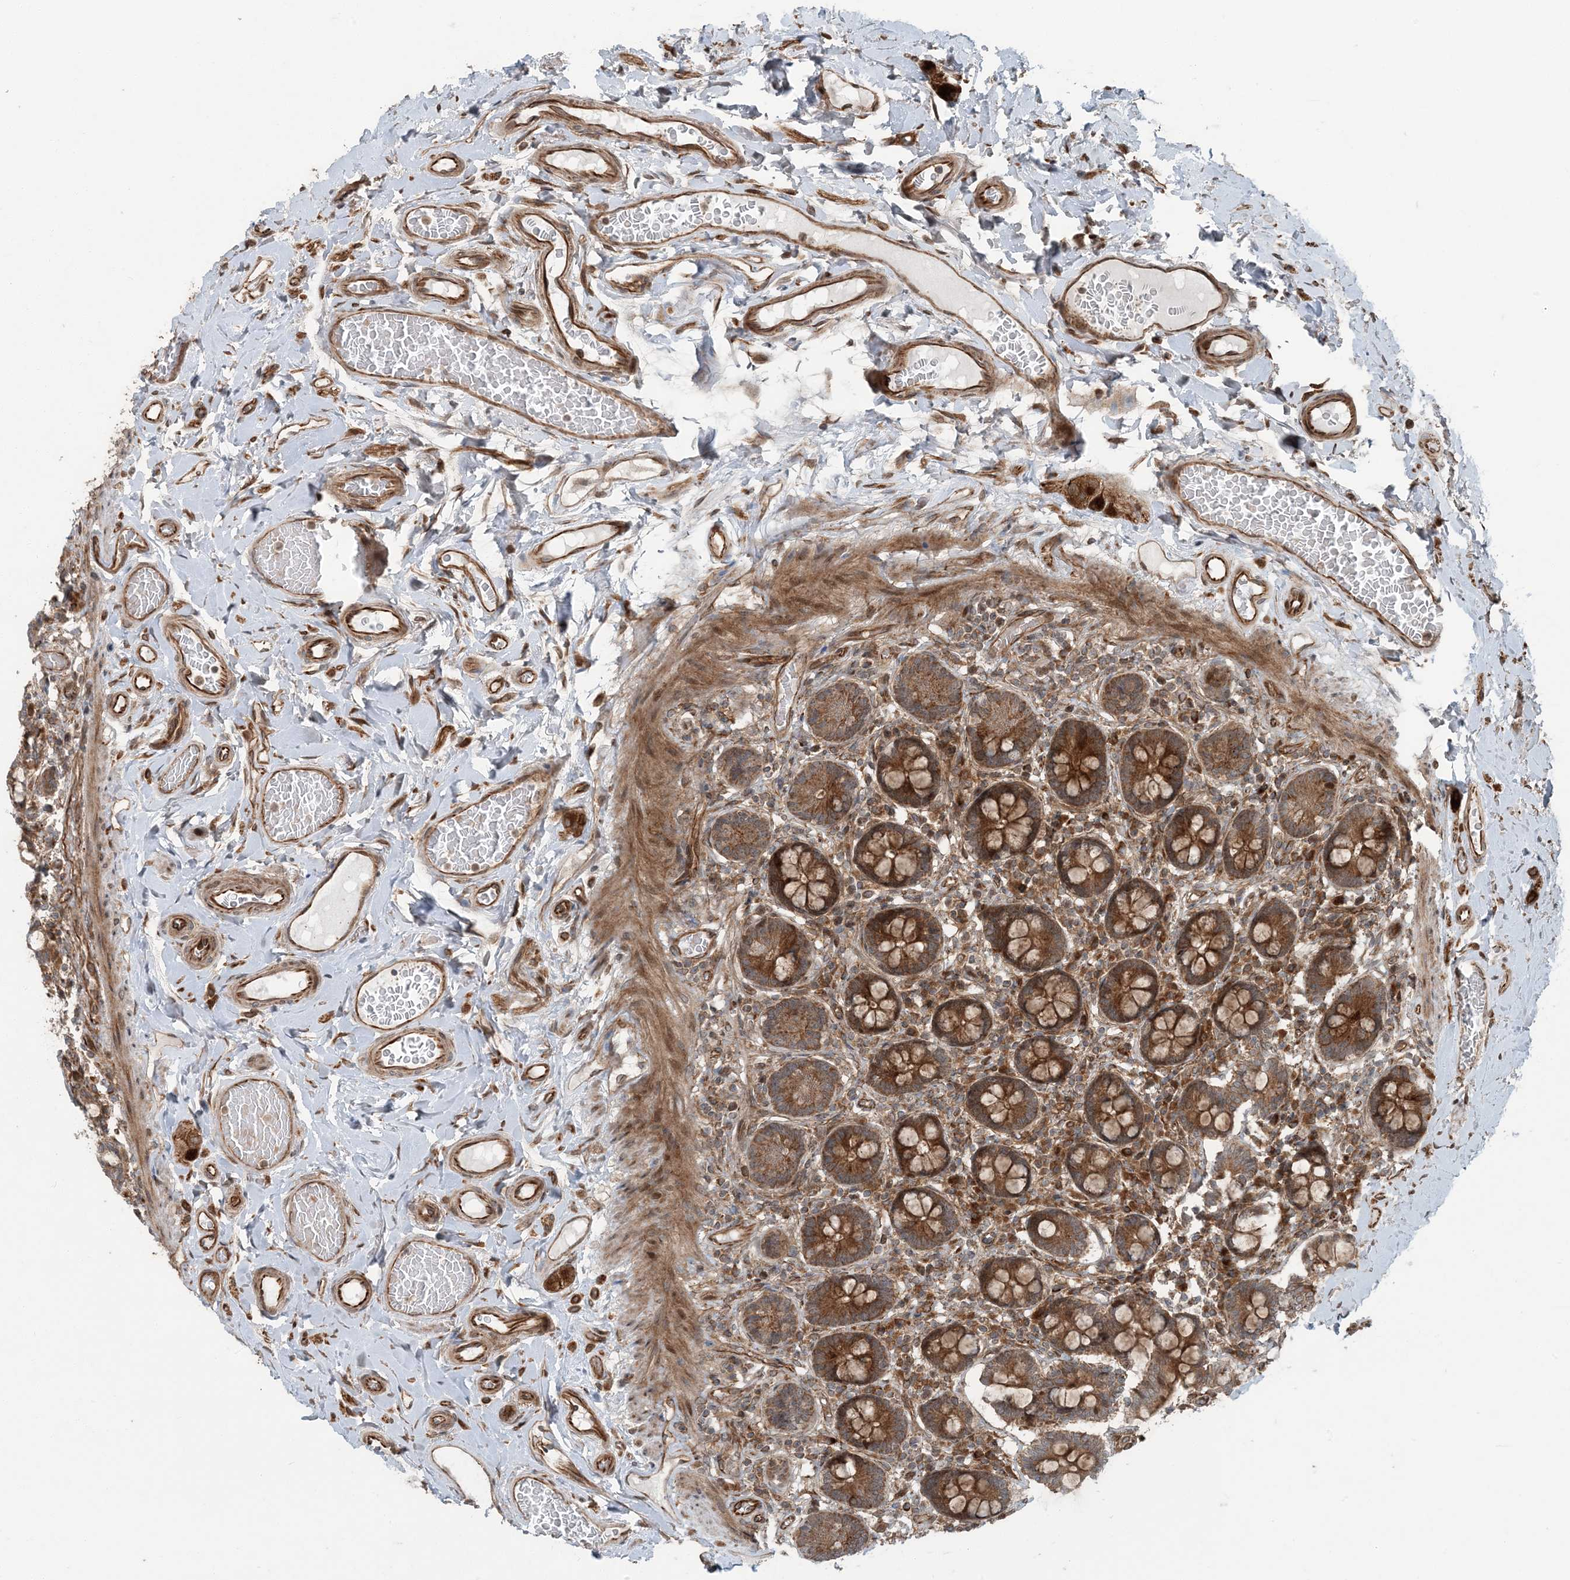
{"staining": {"intensity": "strong", "quantity": ">75%", "location": "cytoplasmic/membranous"}, "tissue": "small intestine", "cell_type": "Glandular cells", "image_type": "normal", "snomed": [{"axis": "morphology", "description": "Normal tissue, NOS"}, {"axis": "topography", "description": "Small intestine"}], "caption": "Glandular cells demonstrate high levels of strong cytoplasmic/membranous expression in about >75% of cells in normal human small intestine.", "gene": "EDEM2", "patient": {"sex": "female", "age": 64}}